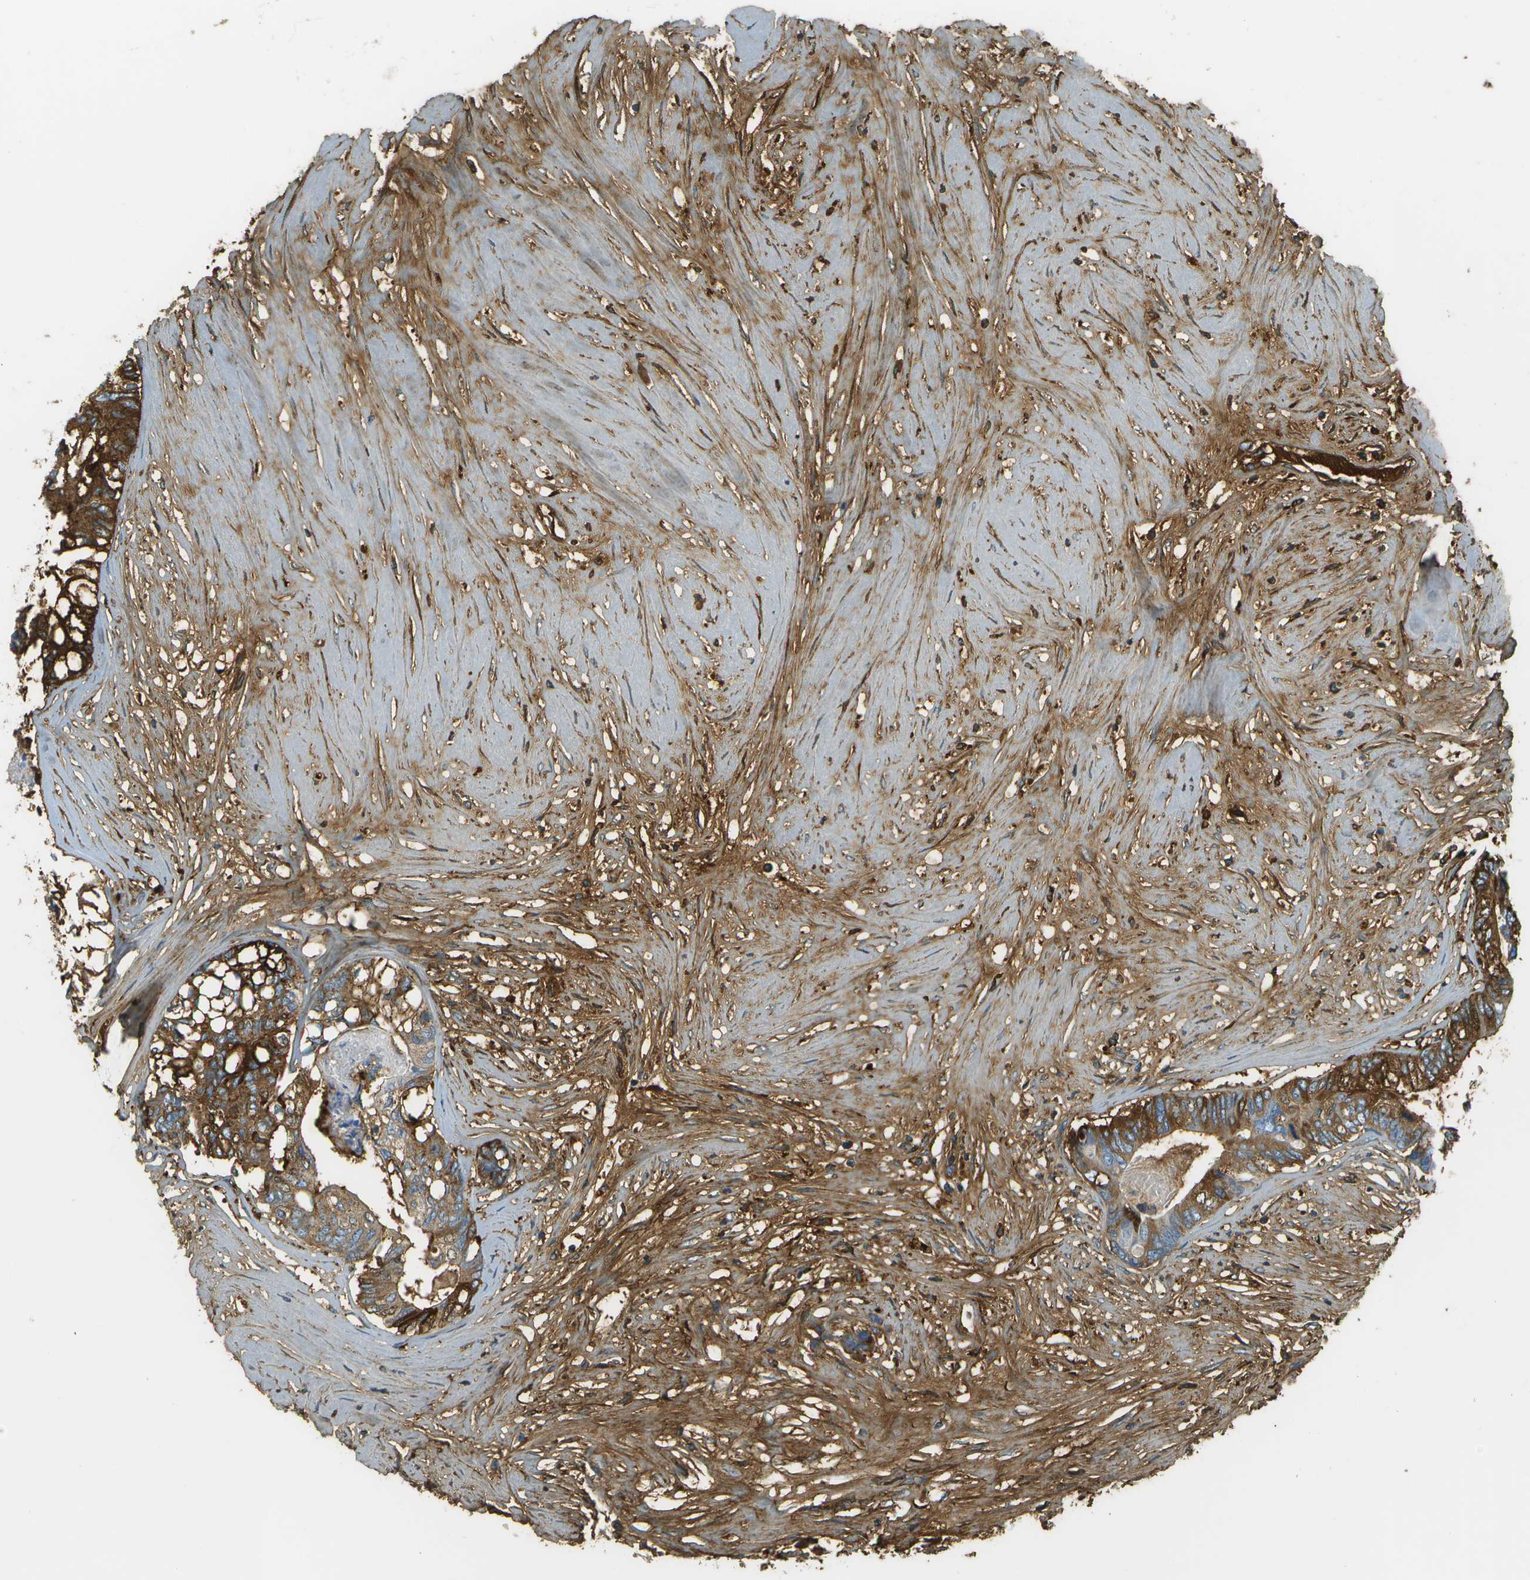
{"staining": {"intensity": "strong", "quantity": "25%-75%", "location": "cytoplasmic/membranous"}, "tissue": "colorectal cancer", "cell_type": "Tumor cells", "image_type": "cancer", "snomed": [{"axis": "morphology", "description": "Adenocarcinoma, NOS"}, {"axis": "topography", "description": "Rectum"}], "caption": "About 25%-75% of tumor cells in colorectal cancer exhibit strong cytoplasmic/membranous protein positivity as visualized by brown immunohistochemical staining.", "gene": "DCN", "patient": {"sex": "male", "age": 63}}